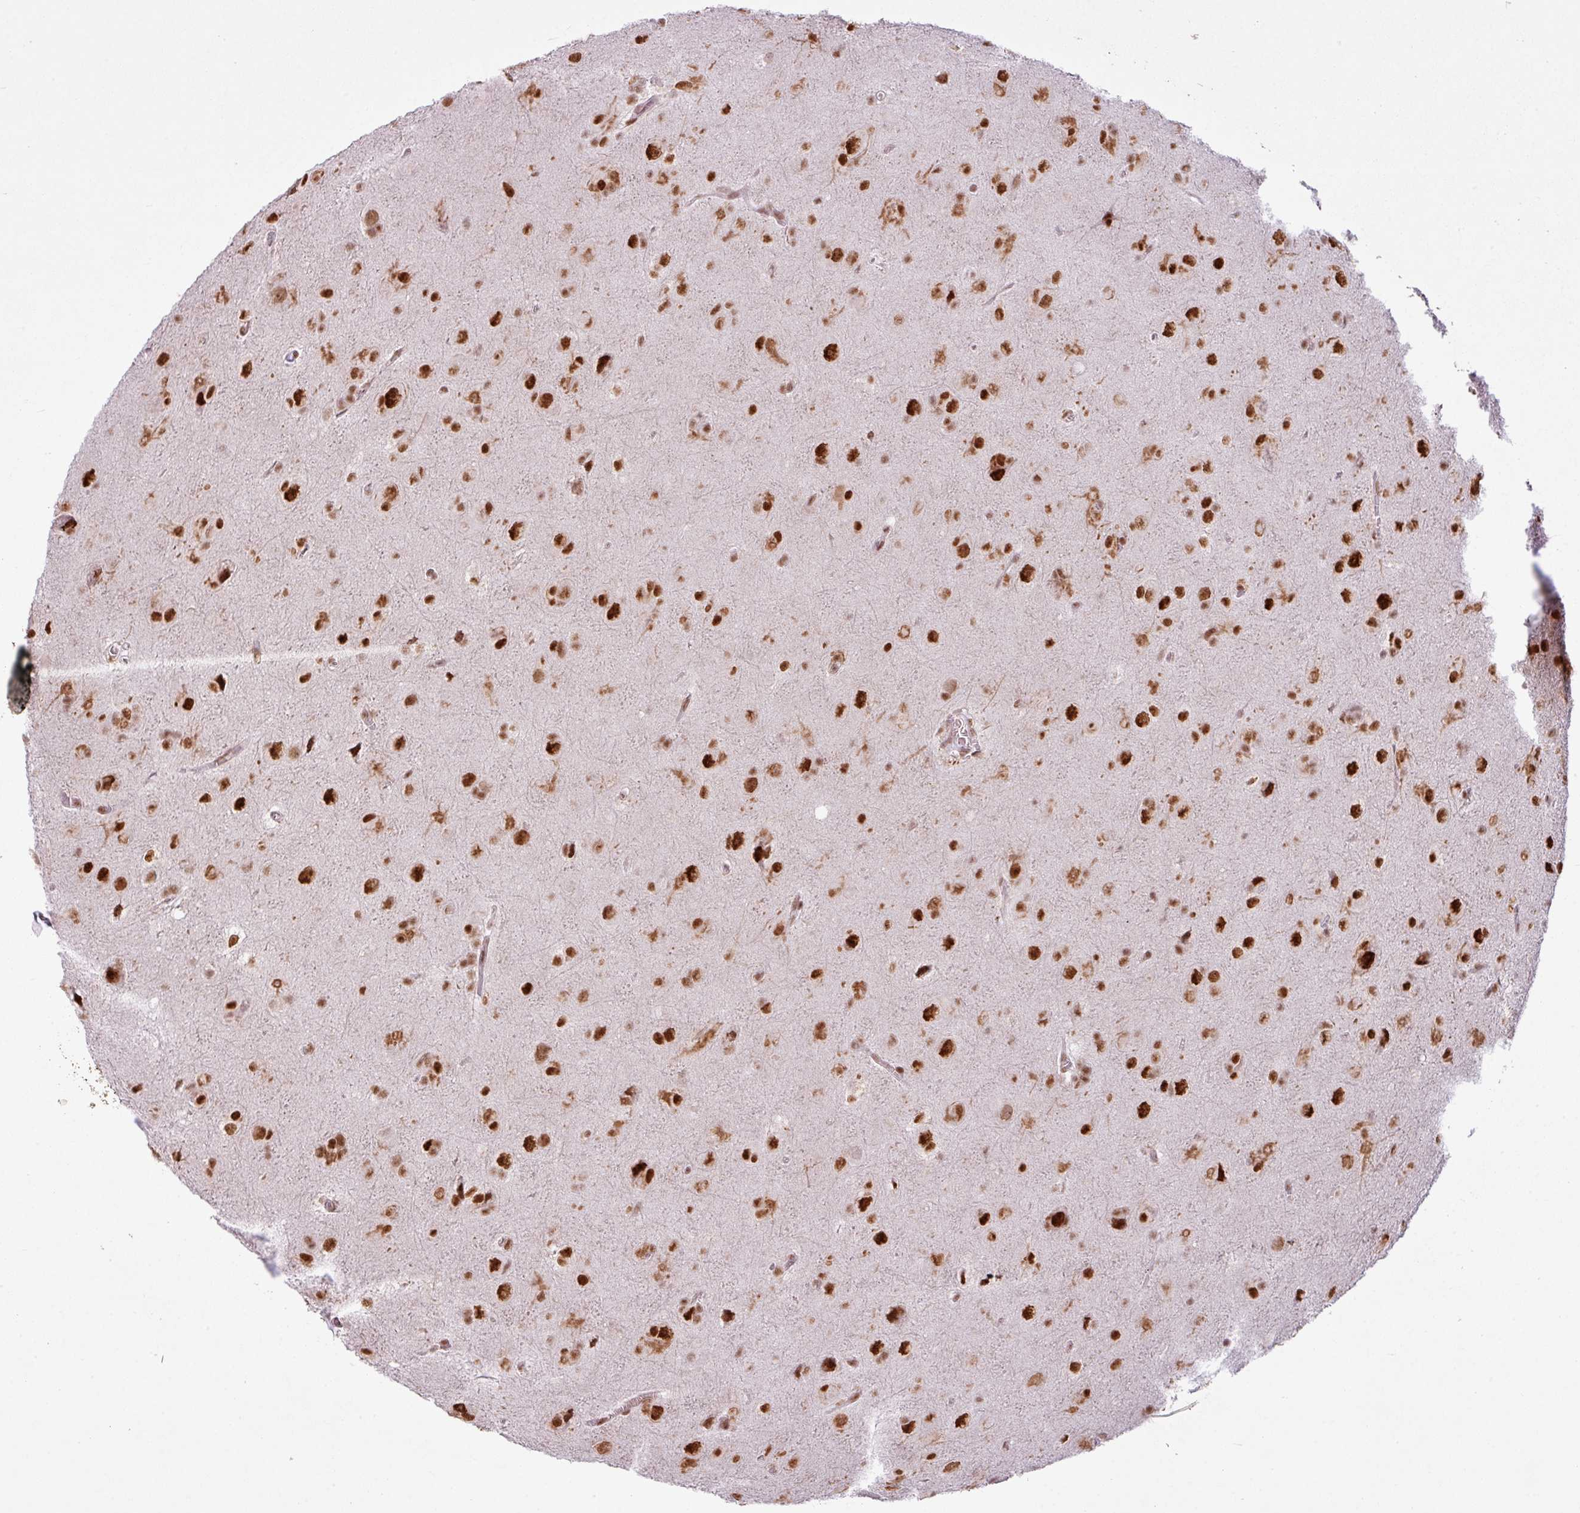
{"staining": {"intensity": "strong", "quantity": ">75%", "location": "nuclear"}, "tissue": "glioma", "cell_type": "Tumor cells", "image_type": "cancer", "snomed": [{"axis": "morphology", "description": "Glioma, malignant, Low grade"}, {"axis": "topography", "description": "Brain"}], "caption": "Tumor cells display high levels of strong nuclear expression in approximately >75% of cells in human glioma.", "gene": "PRDM5", "patient": {"sex": "male", "age": 58}}